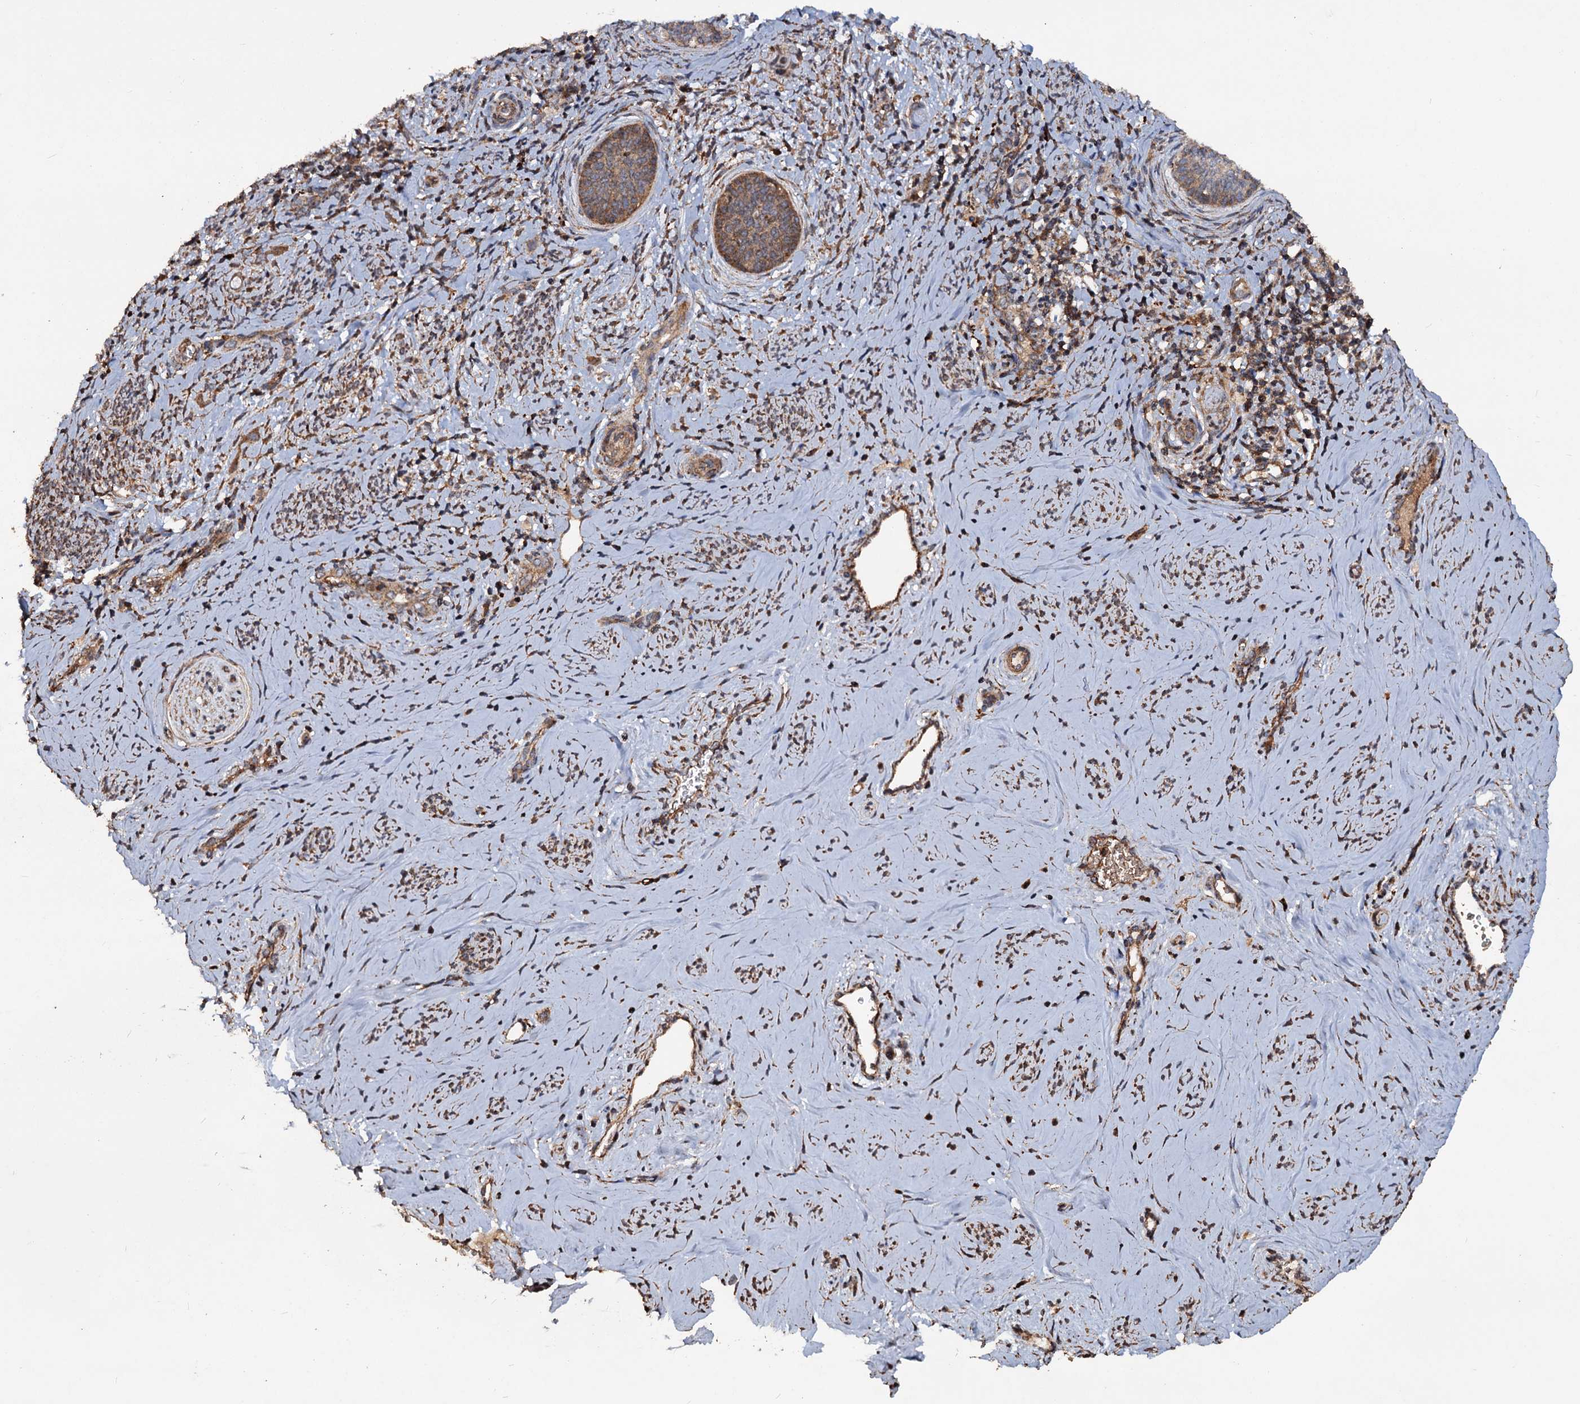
{"staining": {"intensity": "moderate", "quantity": "25%-75%", "location": "cytoplasmic/membranous"}, "tissue": "cervical cancer", "cell_type": "Tumor cells", "image_type": "cancer", "snomed": [{"axis": "morphology", "description": "Squamous cell carcinoma, NOS"}, {"axis": "topography", "description": "Cervix"}], "caption": "Cervical squamous cell carcinoma tissue shows moderate cytoplasmic/membranous expression in about 25%-75% of tumor cells, visualized by immunohistochemistry.", "gene": "NOTCH2NLA", "patient": {"sex": "female", "age": 33}}